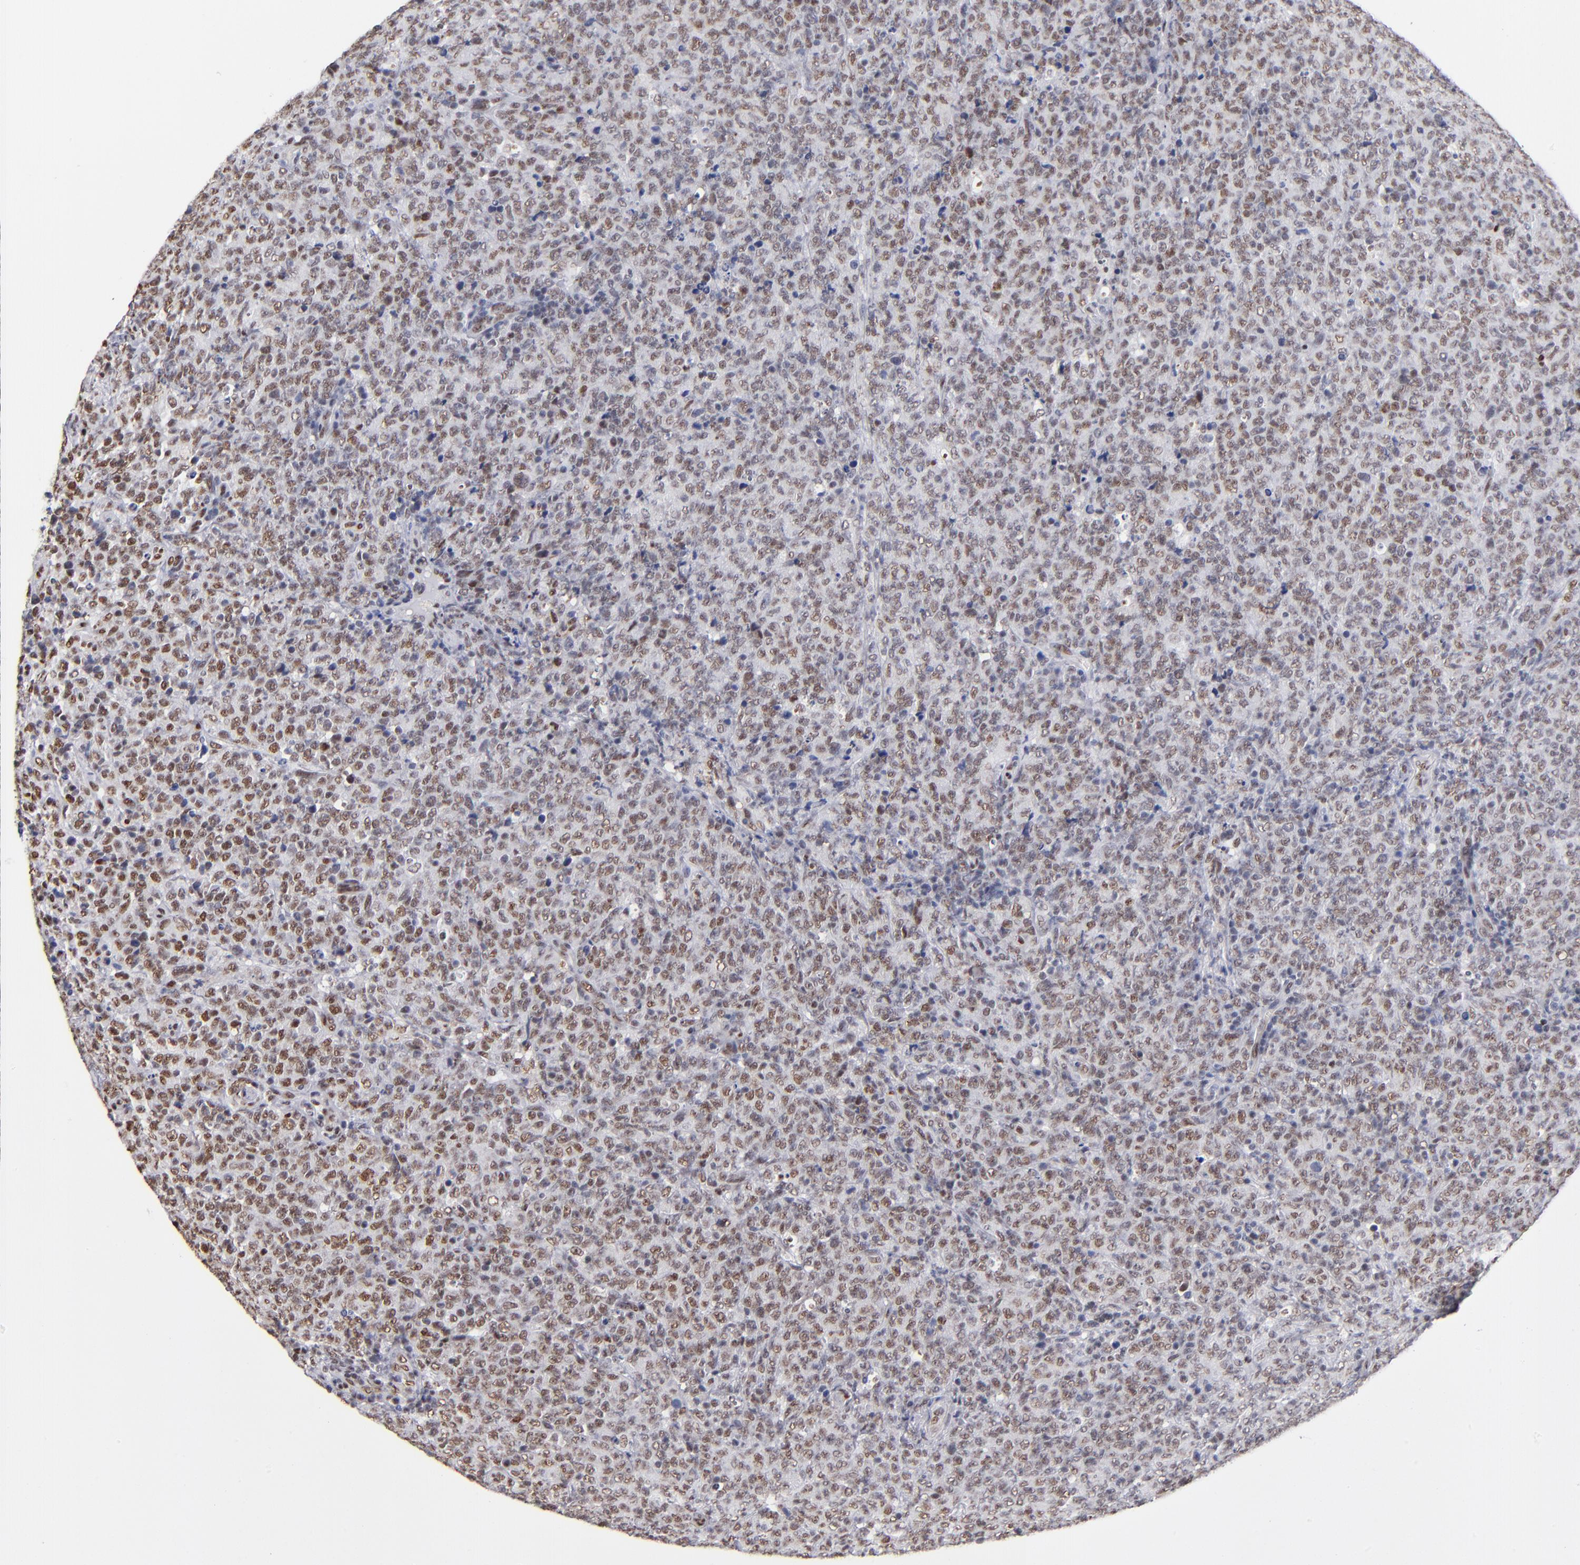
{"staining": {"intensity": "weak", "quantity": "25%-75%", "location": "nuclear"}, "tissue": "lymphoma", "cell_type": "Tumor cells", "image_type": "cancer", "snomed": [{"axis": "morphology", "description": "Malignant lymphoma, non-Hodgkin's type, High grade"}, {"axis": "topography", "description": "Tonsil"}], "caption": "Immunohistochemical staining of malignant lymphoma, non-Hodgkin's type (high-grade) exhibits weak nuclear protein positivity in about 25%-75% of tumor cells. The staining was performed using DAB to visualize the protein expression in brown, while the nuclei were stained in blue with hematoxylin (Magnification: 20x).", "gene": "MN1", "patient": {"sex": "female", "age": 36}}